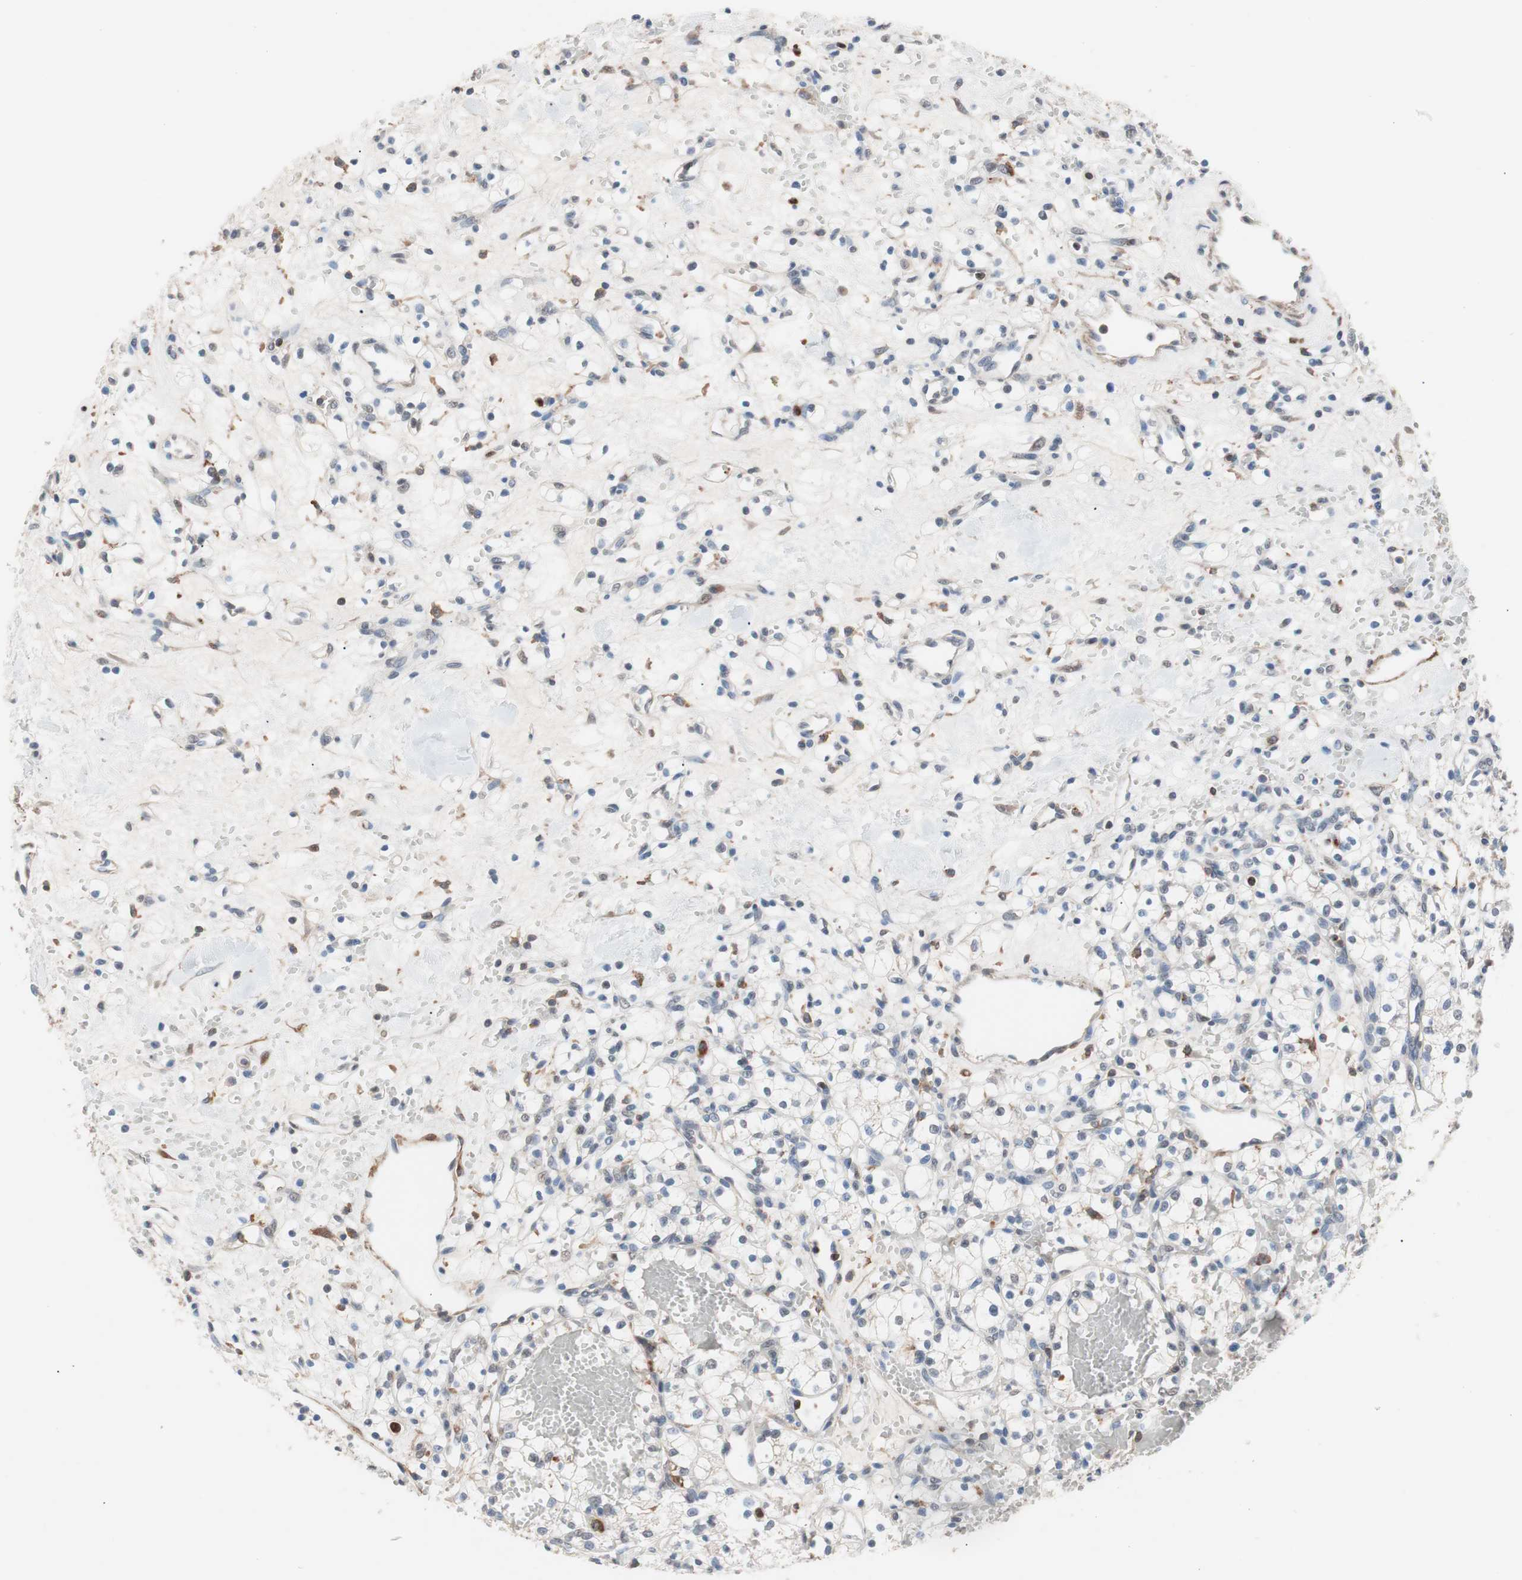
{"staining": {"intensity": "weak", "quantity": "<25%", "location": "cytoplasmic/membranous"}, "tissue": "renal cancer", "cell_type": "Tumor cells", "image_type": "cancer", "snomed": [{"axis": "morphology", "description": "Adenocarcinoma, NOS"}, {"axis": "topography", "description": "Kidney"}], "caption": "Immunohistochemistry (IHC) histopathology image of renal adenocarcinoma stained for a protein (brown), which exhibits no staining in tumor cells.", "gene": "LITAF", "patient": {"sex": "female", "age": 60}}